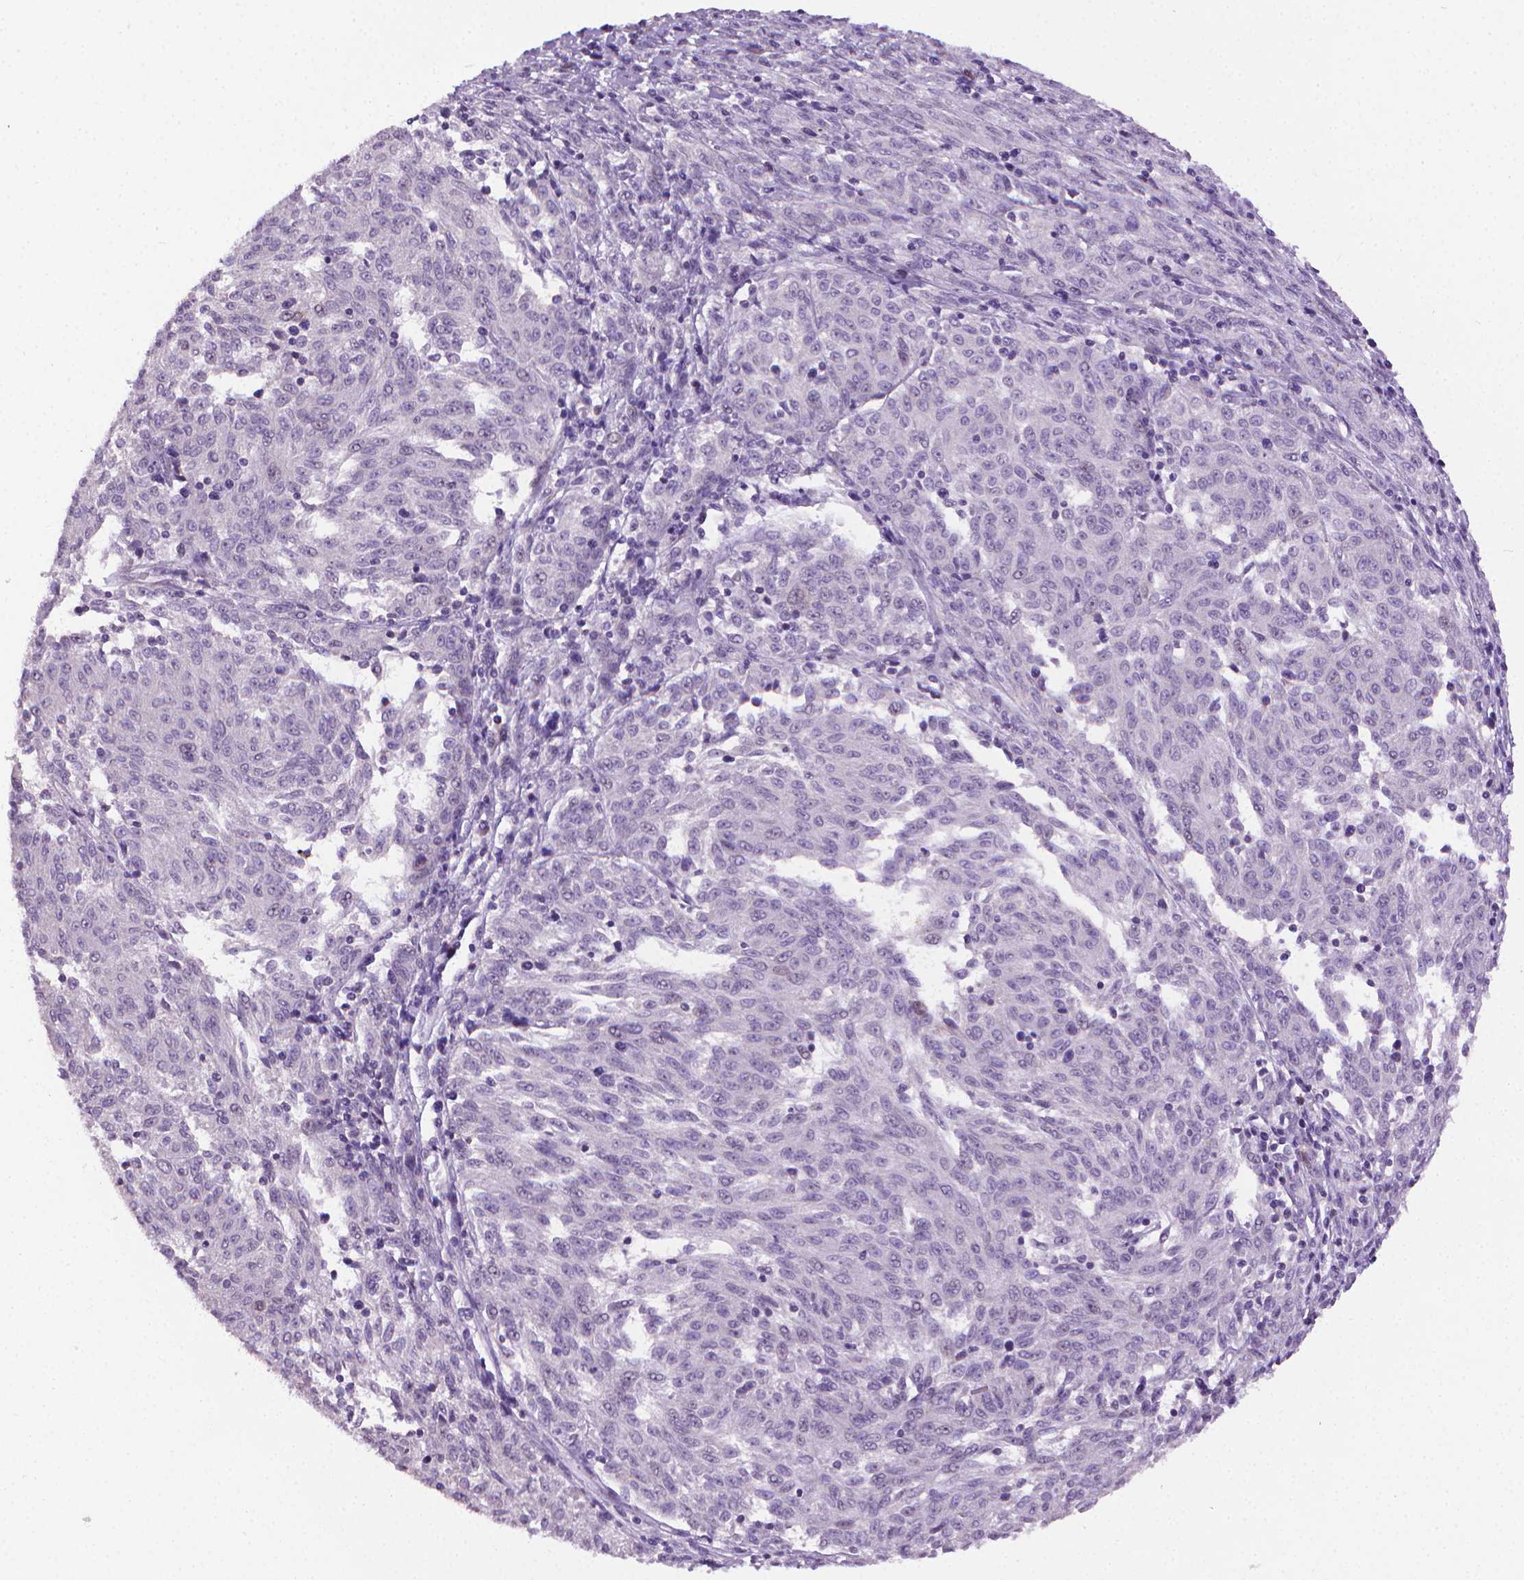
{"staining": {"intensity": "negative", "quantity": "none", "location": "none"}, "tissue": "melanoma", "cell_type": "Tumor cells", "image_type": "cancer", "snomed": [{"axis": "morphology", "description": "Malignant melanoma, NOS"}, {"axis": "topography", "description": "Skin"}], "caption": "There is no significant expression in tumor cells of melanoma.", "gene": "CDKN2D", "patient": {"sex": "female", "age": 72}}